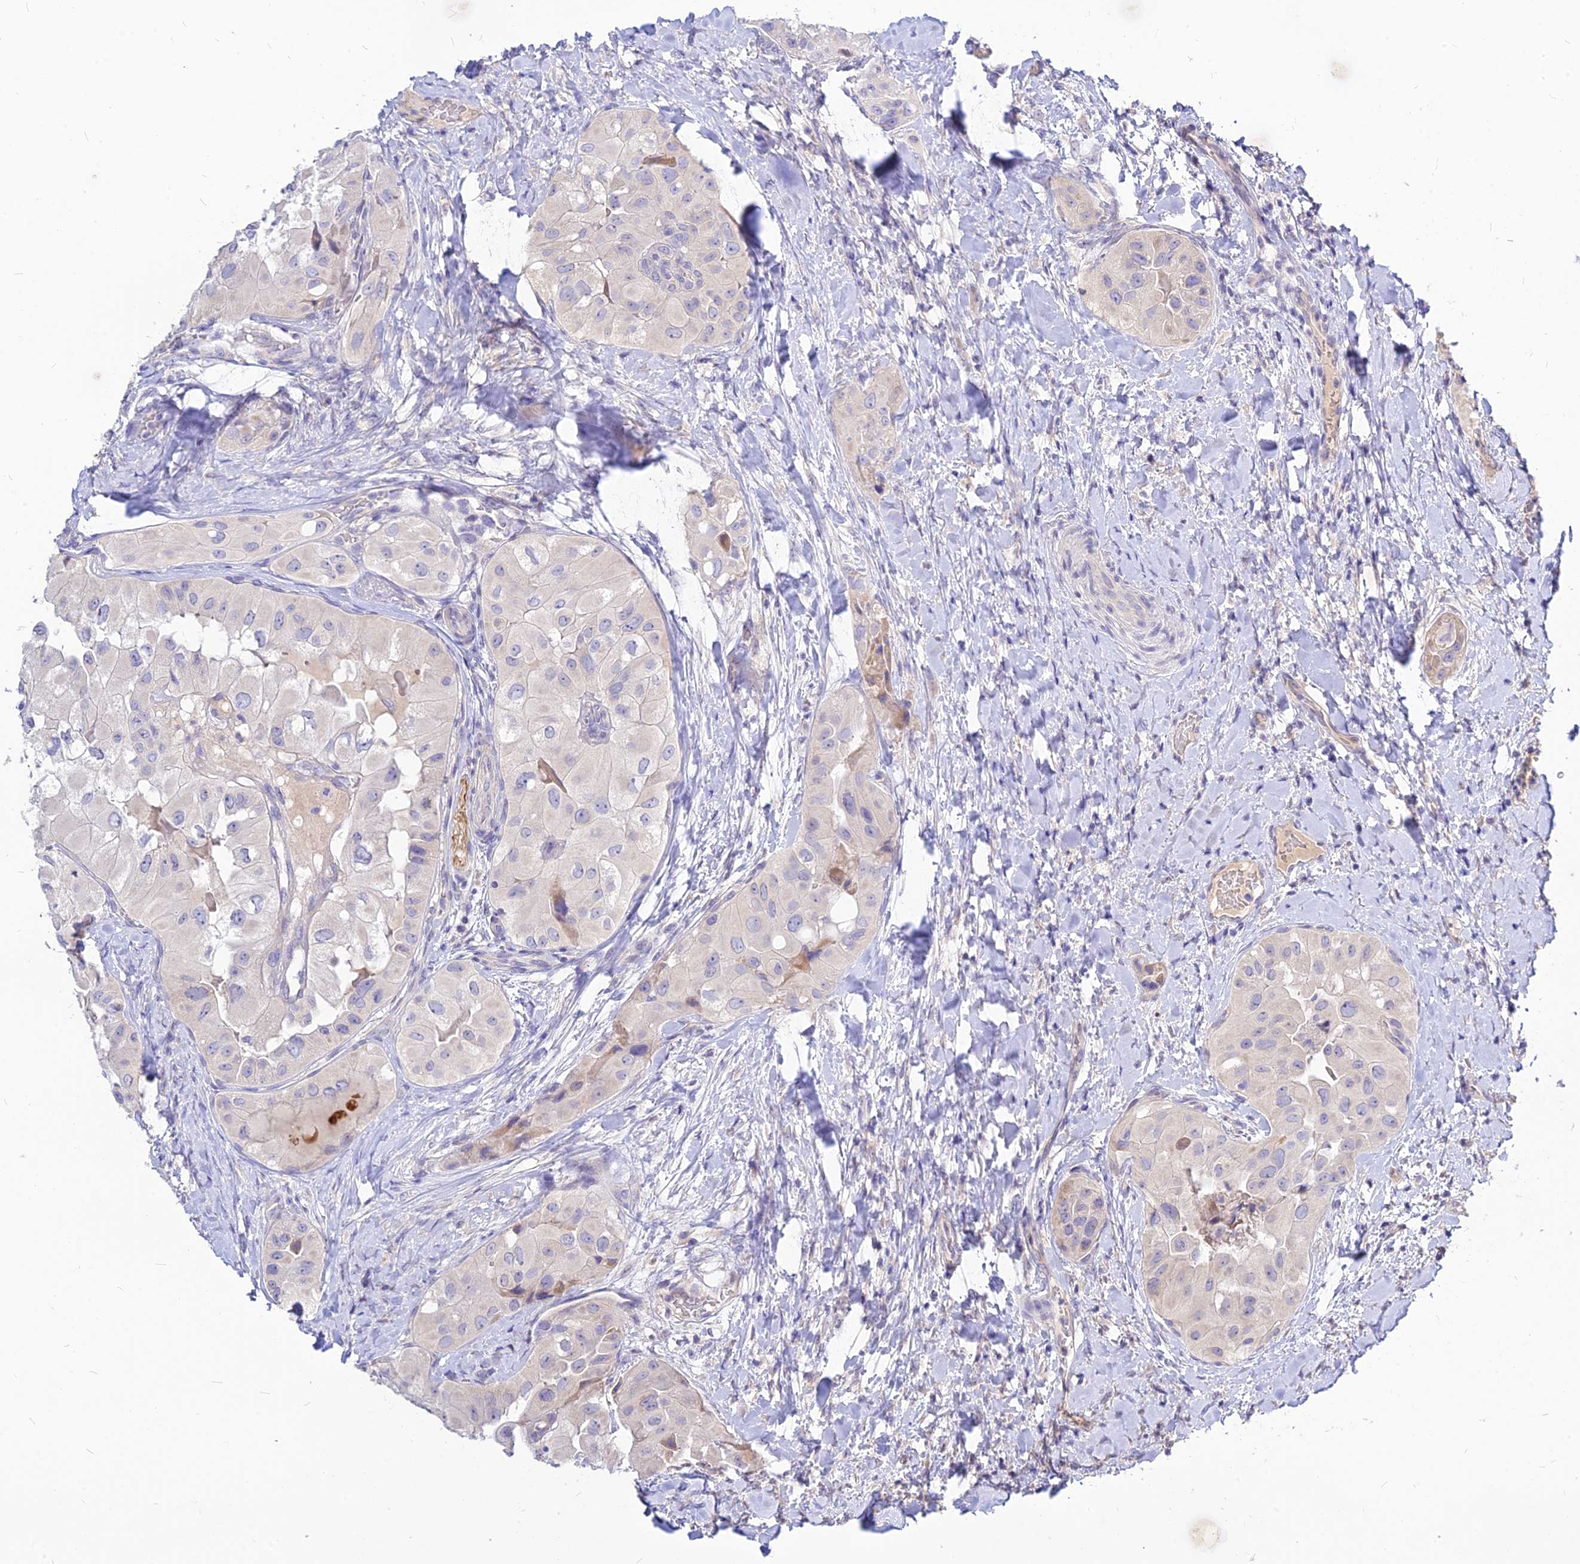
{"staining": {"intensity": "negative", "quantity": "none", "location": "none"}, "tissue": "thyroid cancer", "cell_type": "Tumor cells", "image_type": "cancer", "snomed": [{"axis": "morphology", "description": "Normal tissue, NOS"}, {"axis": "morphology", "description": "Papillary adenocarcinoma, NOS"}, {"axis": "topography", "description": "Thyroid gland"}], "caption": "Tumor cells are negative for brown protein staining in thyroid papillary adenocarcinoma.", "gene": "CZIB", "patient": {"sex": "female", "age": 59}}